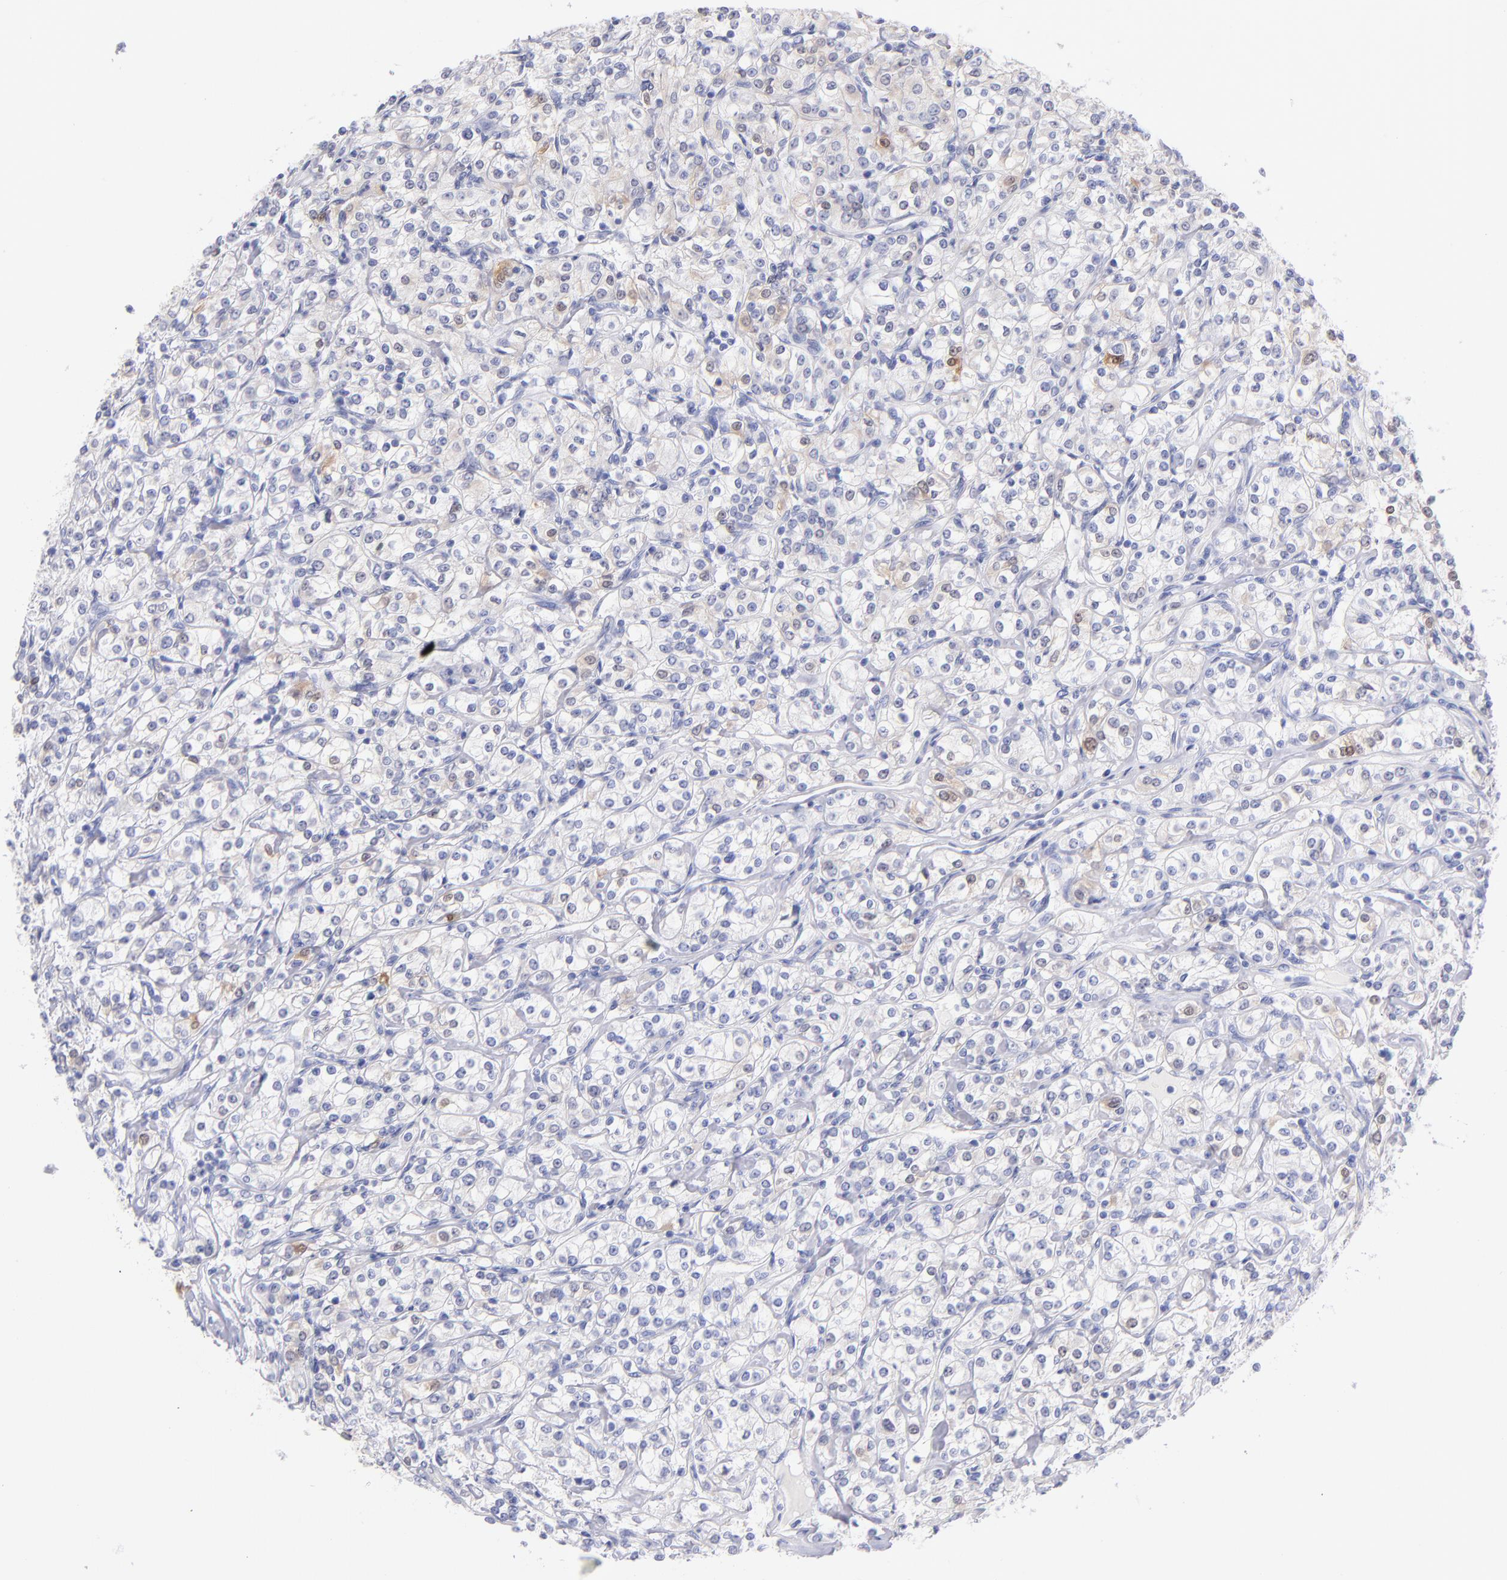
{"staining": {"intensity": "moderate", "quantity": "<25%", "location": "cytoplasmic/membranous,nuclear"}, "tissue": "renal cancer", "cell_type": "Tumor cells", "image_type": "cancer", "snomed": [{"axis": "morphology", "description": "Adenocarcinoma, NOS"}, {"axis": "topography", "description": "Kidney"}], "caption": "A low amount of moderate cytoplasmic/membranous and nuclear staining is appreciated in approximately <25% of tumor cells in renal cancer tissue.", "gene": "SCGN", "patient": {"sex": "male", "age": 77}}